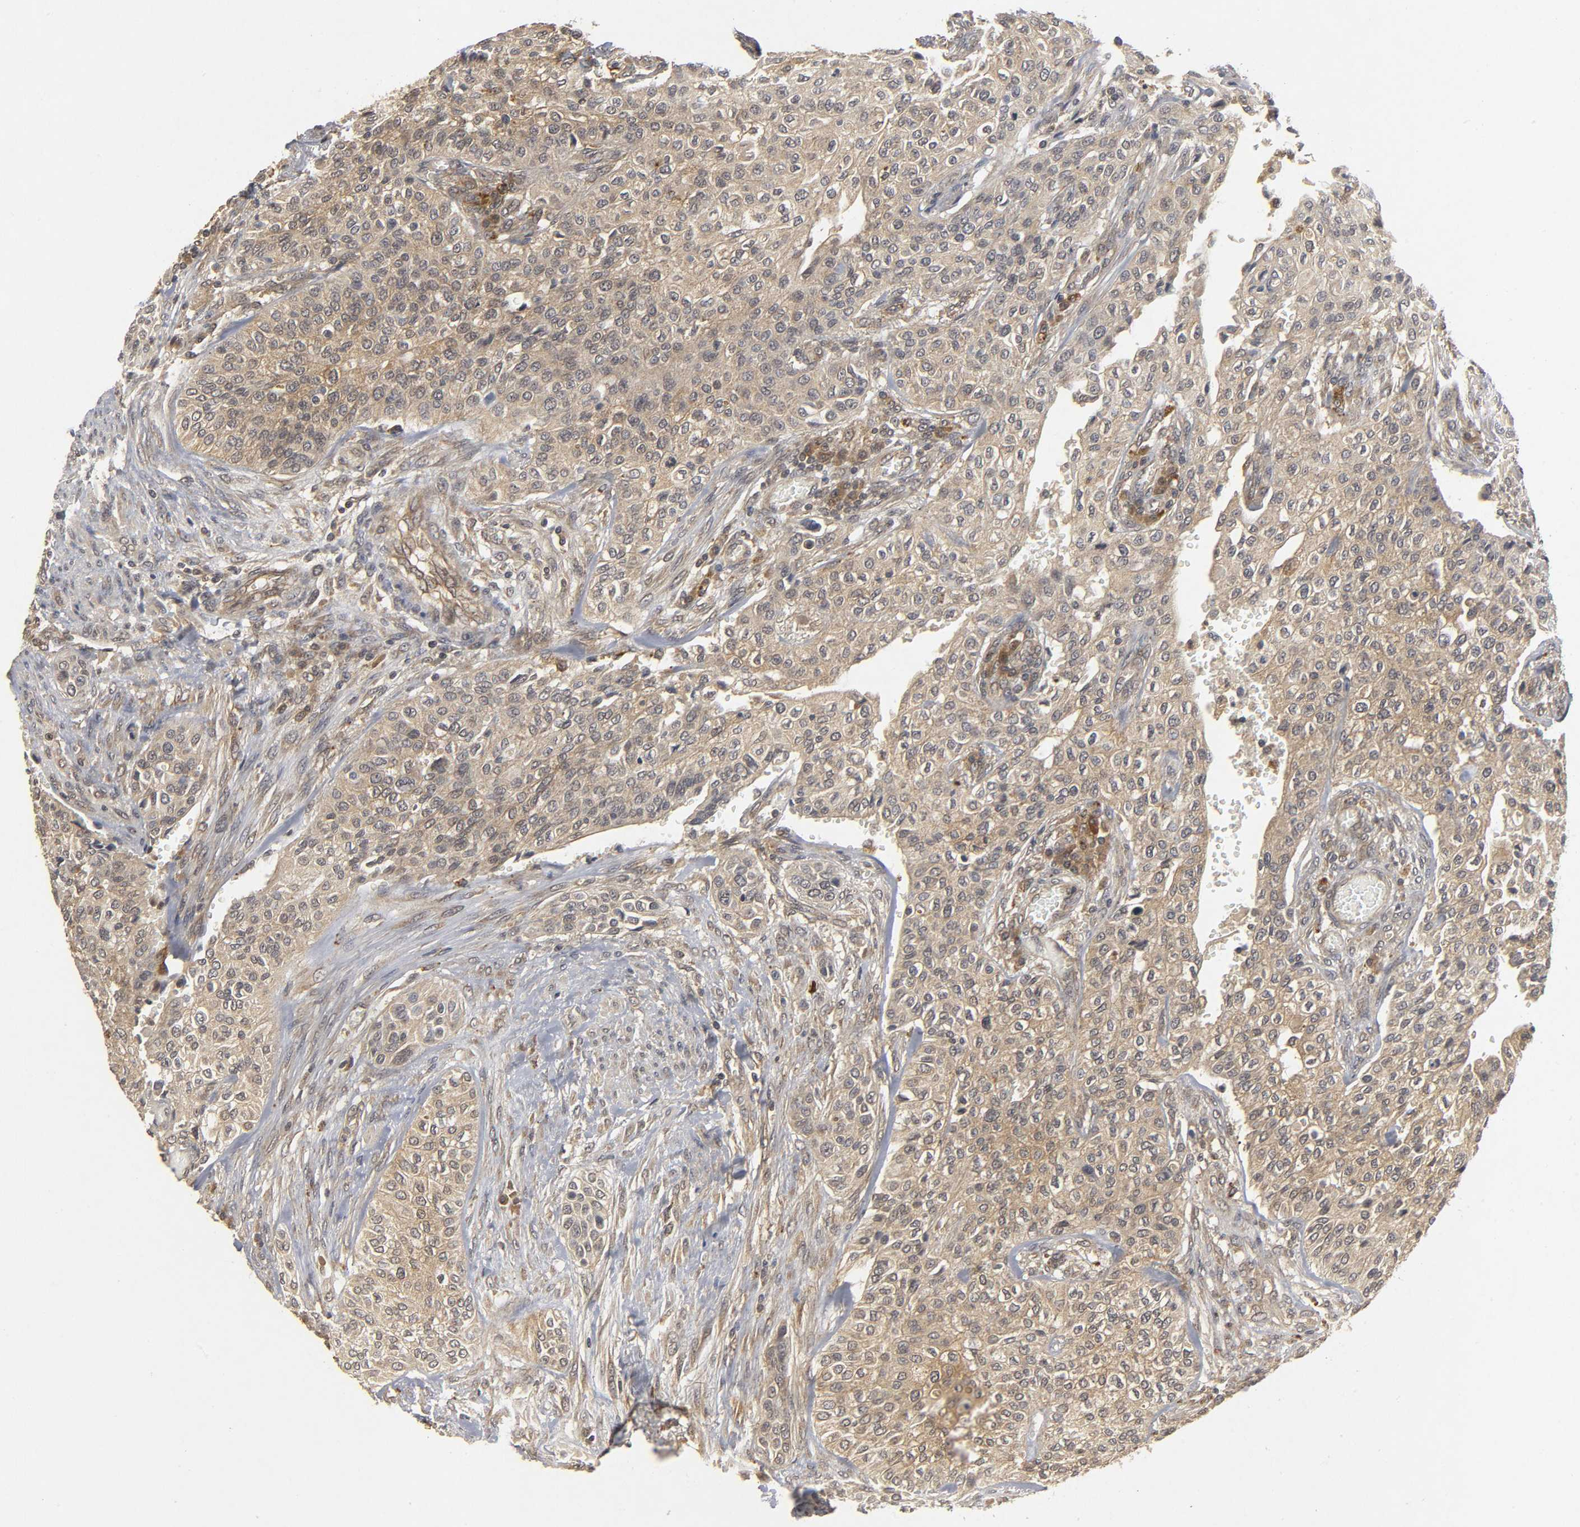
{"staining": {"intensity": "weak", "quantity": ">75%", "location": "cytoplasmic/membranous"}, "tissue": "urothelial cancer", "cell_type": "Tumor cells", "image_type": "cancer", "snomed": [{"axis": "morphology", "description": "Urothelial carcinoma, High grade"}, {"axis": "topography", "description": "Urinary bladder"}], "caption": "A brown stain labels weak cytoplasmic/membranous expression of a protein in human urothelial cancer tumor cells.", "gene": "TRAF6", "patient": {"sex": "male", "age": 74}}